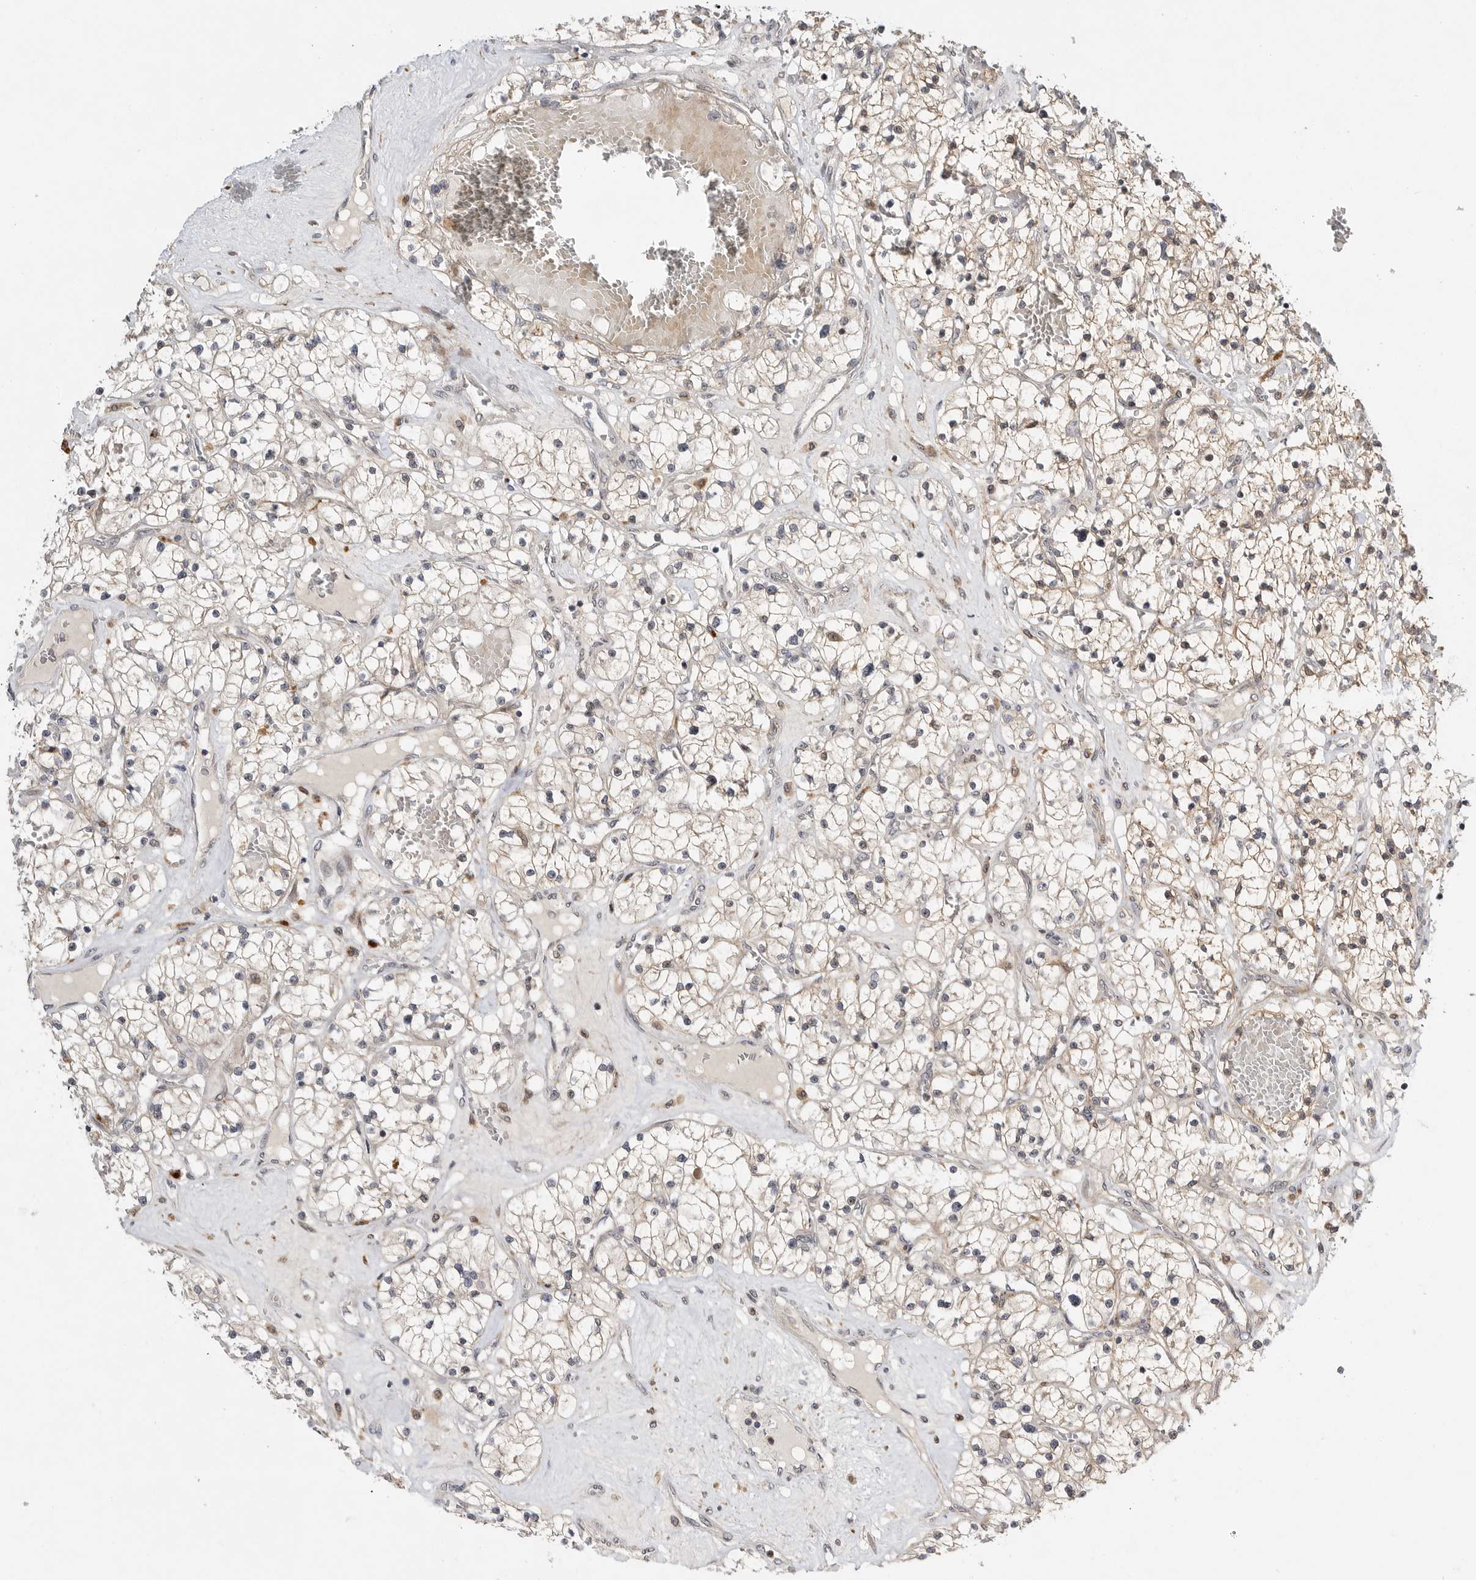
{"staining": {"intensity": "weak", "quantity": "25%-75%", "location": "cytoplasmic/membranous"}, "tissue": "renal cancer", "cell_type": "Tumor cells", "image_type": "cancer", "snomed": [{"axis": "morphology", "description": "Normal tissue, NOS"}, {"axis": "morphology", "description": "Adenocarcinoma, NOS"}, {"axis": "topography", "description": "Kidney"}], "caption": "Human renal adenocarcinoma stained with a brown dye demonstrates weak cytoplasmic/membranous positive staining in approximately 25%-75% of tumor cells.", "gene": "CSNK1G3", "patient": {"sex": "male", "age": 68}}